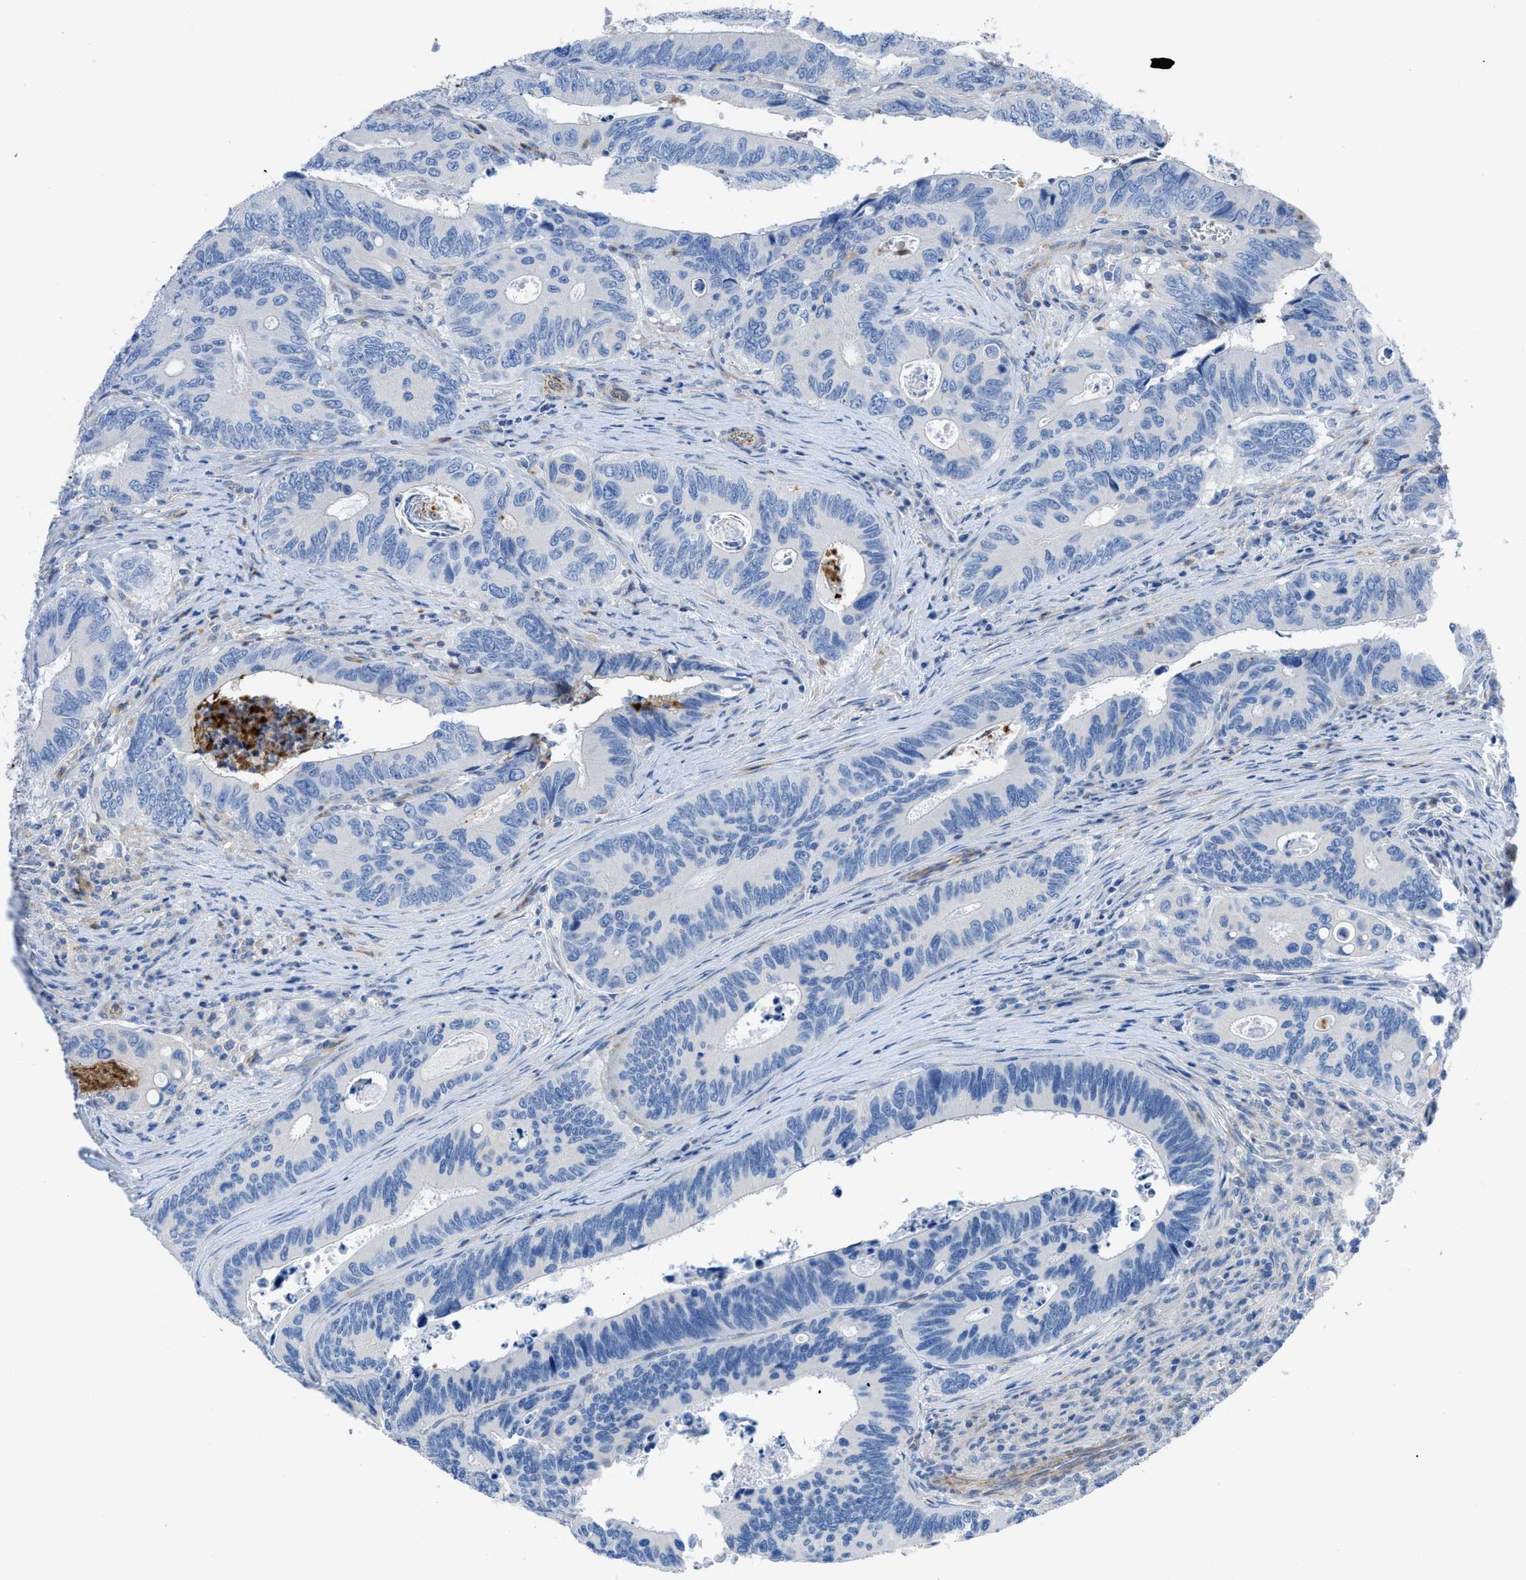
{"staining": {"intensity": "negative", "quantity": "none", "location": "none"}, "tissue": "colorectal cancer", "cell_type": "Tumor cells", "image_type": "cancer", "snomed": [{"axis": "morphology", "description": "Inflammation, NOS"}, {"axis": "morphology", "description": "Adenocarcinoma, NOS"}, {"axis": "topography", "description": "Colon"}], "caption": "Photomicrograph shows no protein expression in tumor cells of adenocarcinoma (colorectal) tissue.", "gene": "ITPR1", "patient": {"sex": "male", "age": 72}}